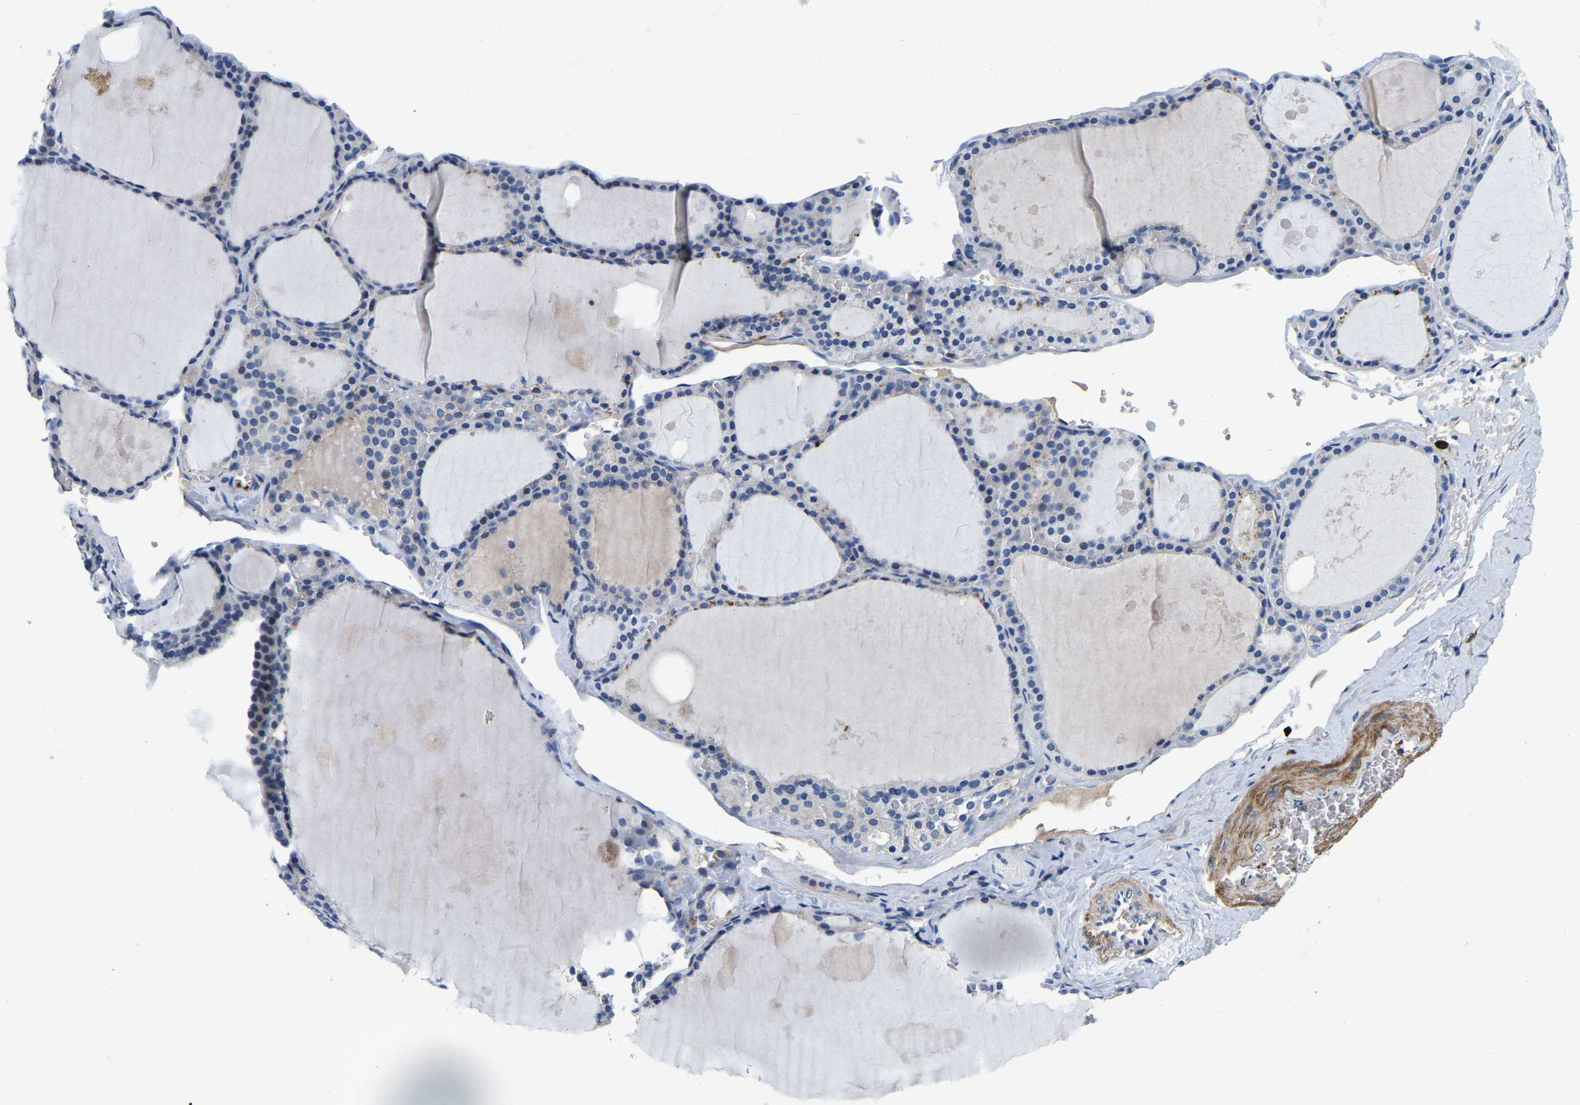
{"staining": {"intensity": "negative", "quantity": "none", "location": "none"}, "tissue": "thyroid gland", "cell_type": "Glandular cells", "image_type": "normal", "snomed": [{"axis": "morphology", "description": "Normal tissue, NOS"}, {"axis": "topography", "description": "Thyroid gland"}], "caption": "Immunohistochemistry histopathology image of normal thyroid gland: human thyroid gland stained with DAB shows no significant protein positivity in glandular cells. (Immunohistochemistry (ihc), brightfield microscopy, high magnification).", "gene": "RAB27B", "patient": {"sex": "male", "age": 56}}